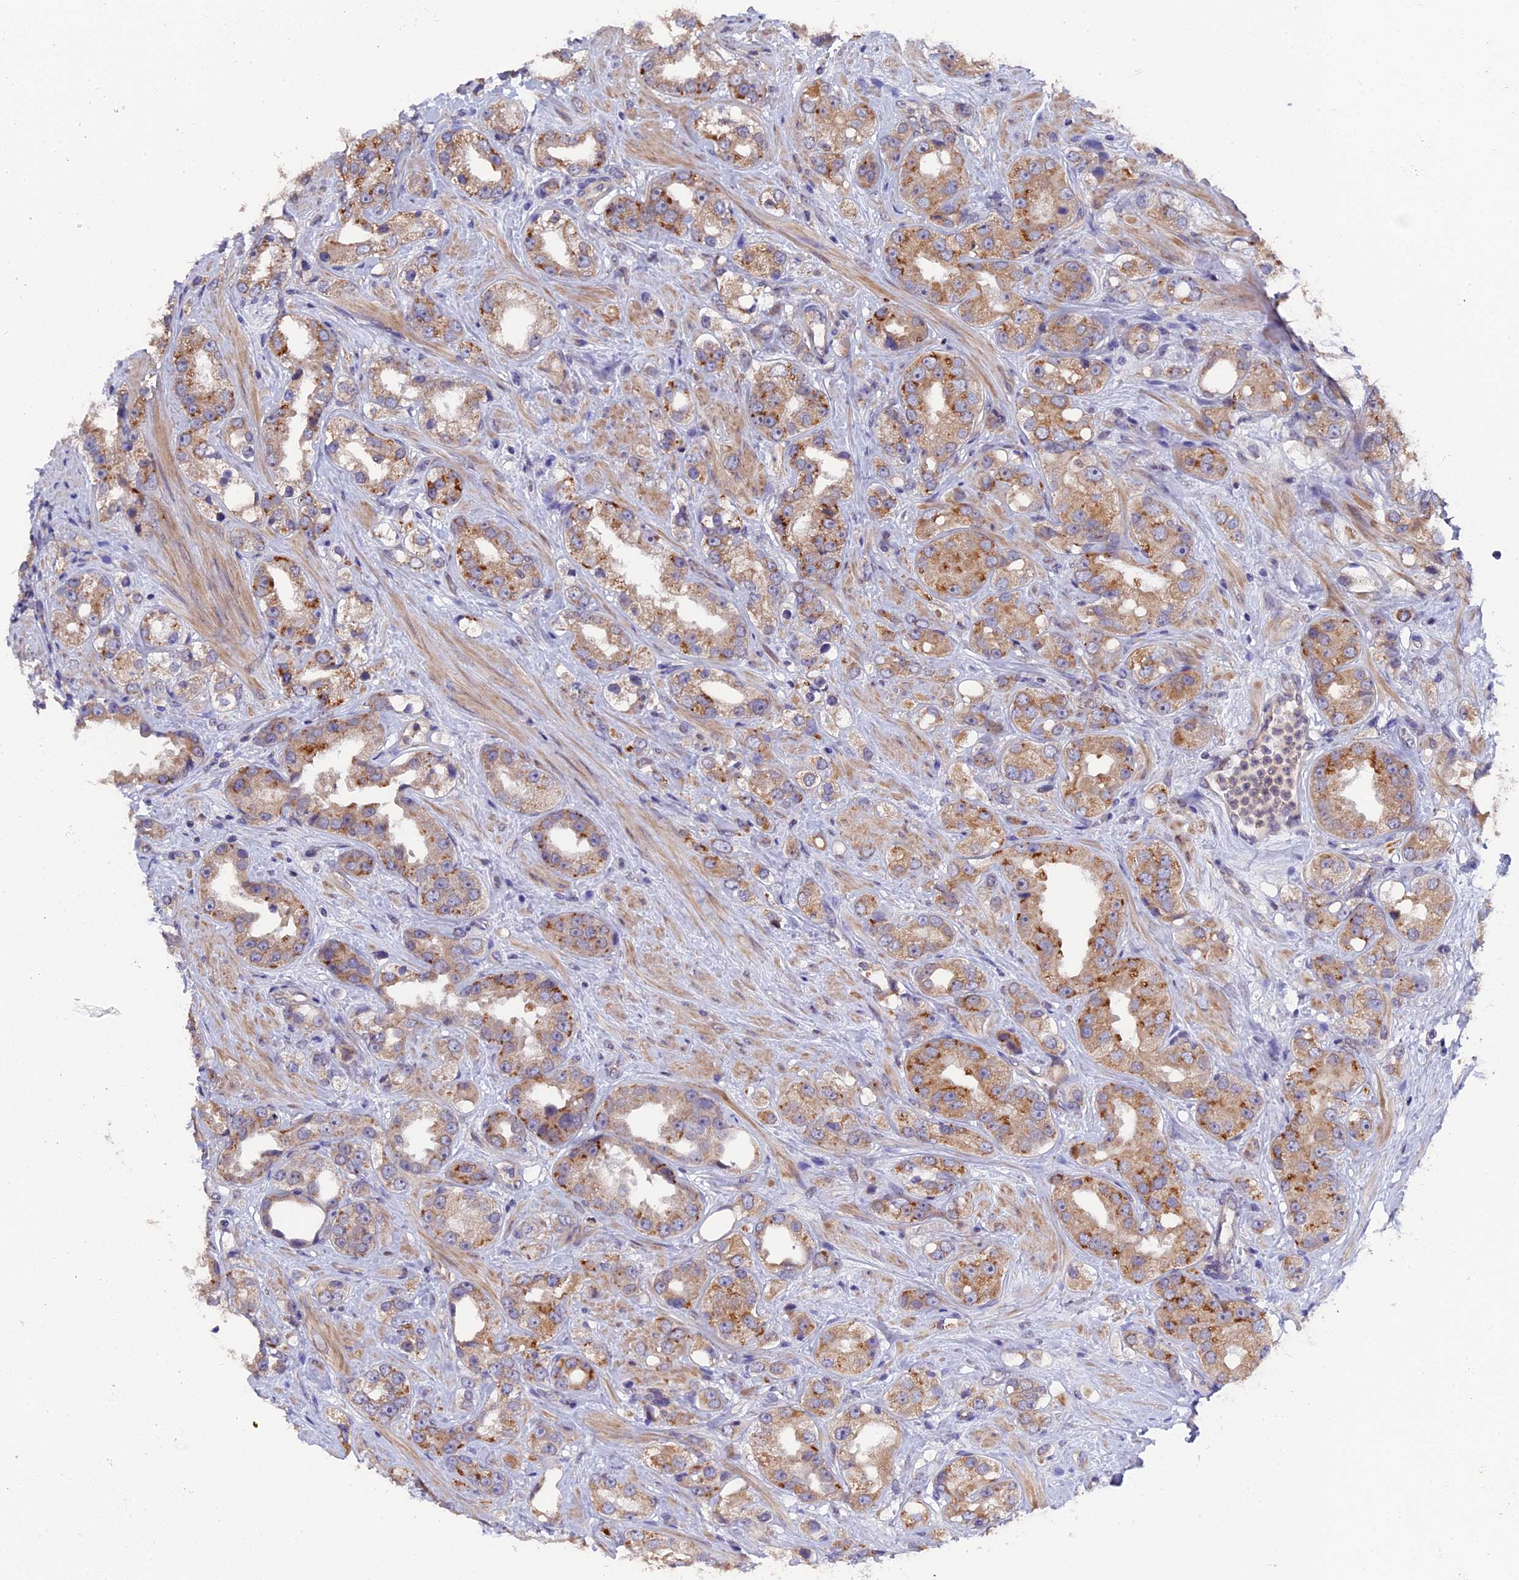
{"staining": {"intensity": "moderate", "quantity": ">75%", "location": "cytoplasmic/membranous"}, "tissue": "prostate cancer", "cell_type": "Tumor cells", "image_type": "cancer", "snomed": [{"axis": "morphology", "description": "Adenocarcinoma, NOS"}, {"axis": "topography", "description": "Prostate"}], "caption": "Moderate cytoplasmic/membranous protein expression is appreciated in about >75% of tumor cells in prostate cancer (adenocarcinoma). The protein of interest is stained brown, and the nuclei are stained in blue (DAB (3,3'-diaminobenzidine) IHC with brightfield microscopy, high magnification).", "gene": "ZCCHC2", "patient": {"sex": "male", "age": 79}}